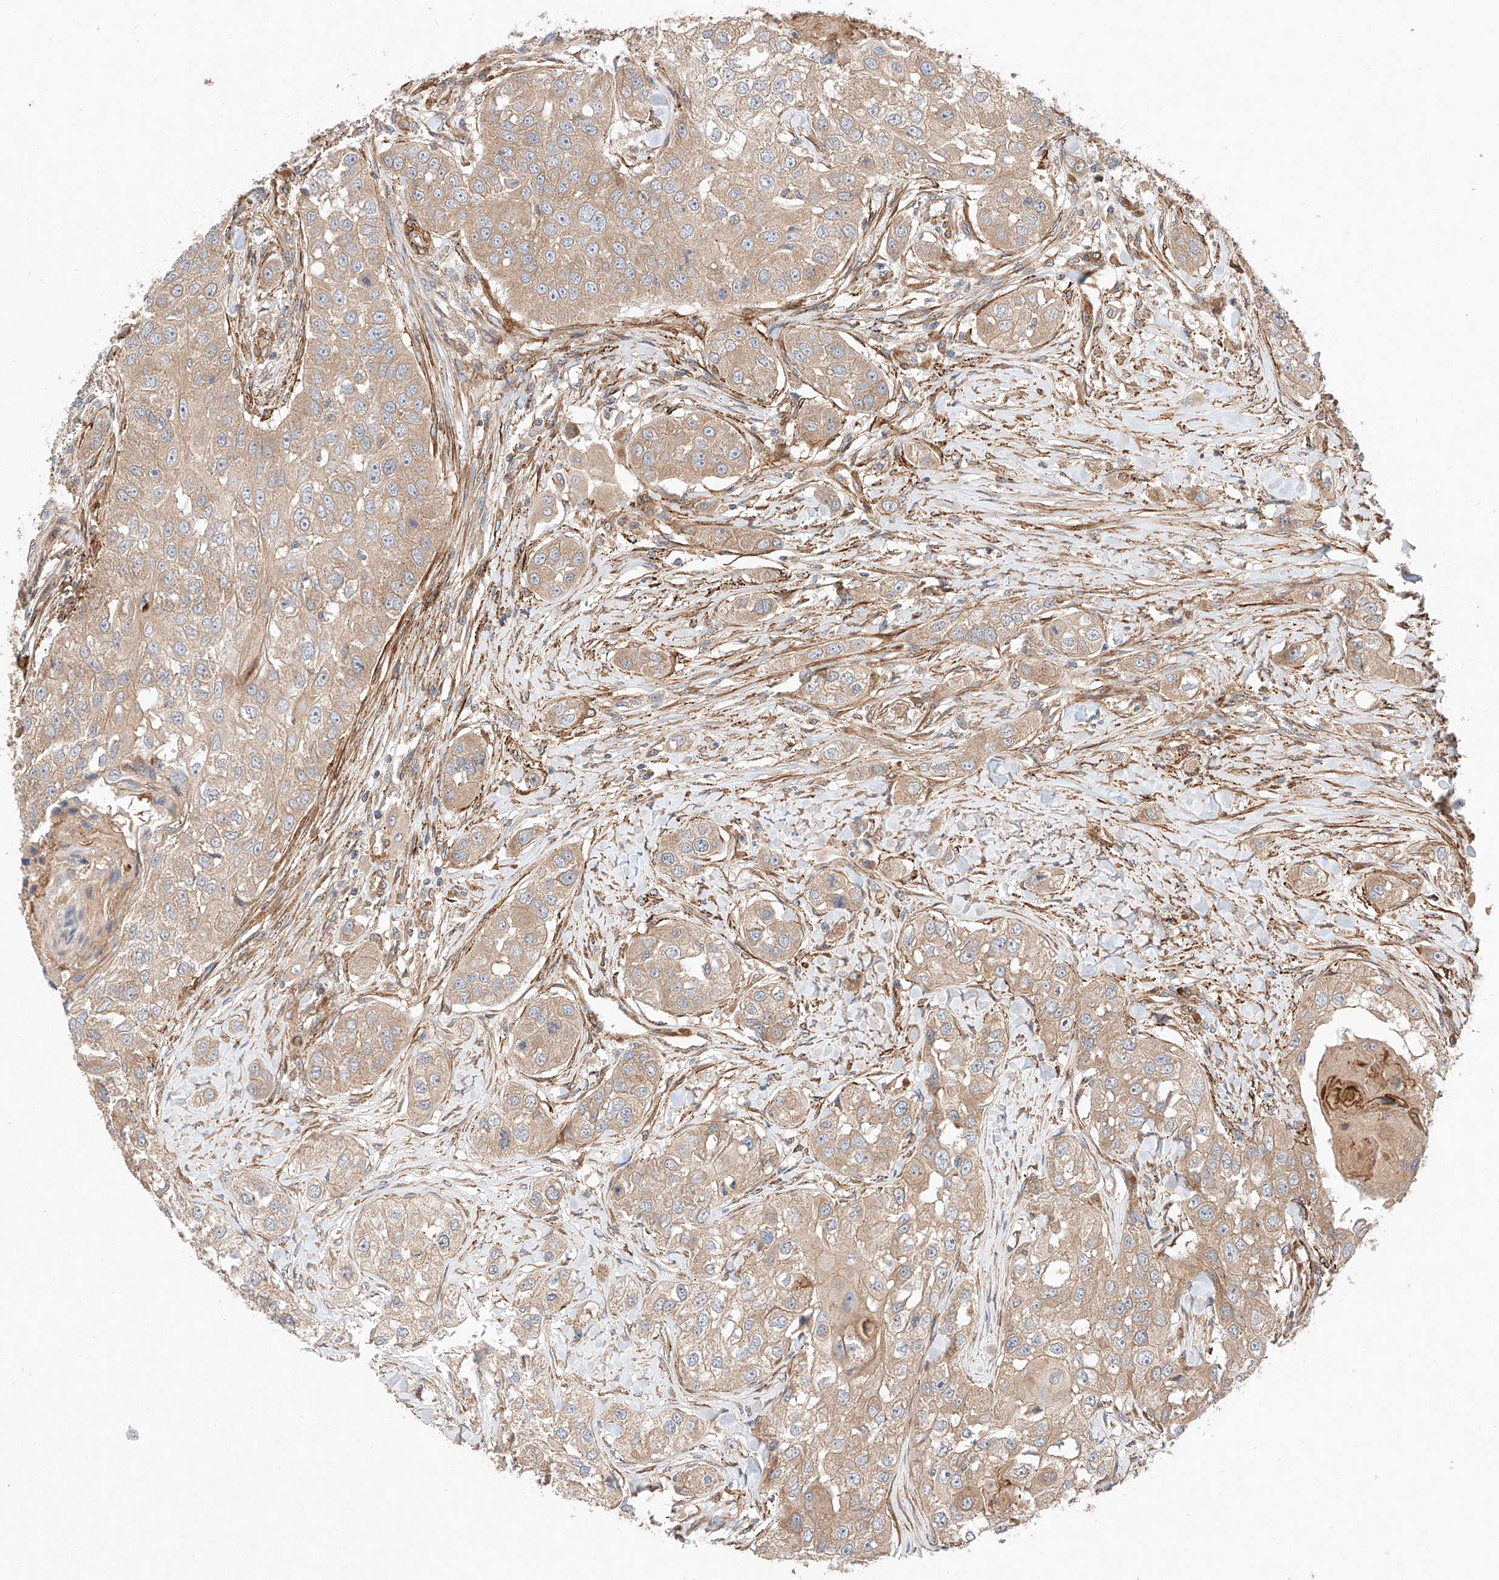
{"staining": {"intensity": "weak", "quantity": ">75%", "location": "cytoplasmic/membranous"}, "tissue": "head and neck cancer", "cell_type": "Tumor cells", "image_type": "cancer", "snomed": [{"axis": "morphology", "description": "Normal tissue, NOS"}, {"axis": "morphology", "description": "Squamous cell carcinoma, NOS"}, {"axis": "topography", "description": "Skeletal muscle"}, {"axis": "topography", "description": "Head-Neck"}], "caption": "Brown immunohistochemical staining in human head and neck squamous cell carcinoma reveals weak cytoplasmic/membranous staining in about >75% of tumor cells. (IHC, brightfield microscopy, high magnification).", "gene": "RAB23", "patient": {"sex": "male", "age": 51}}